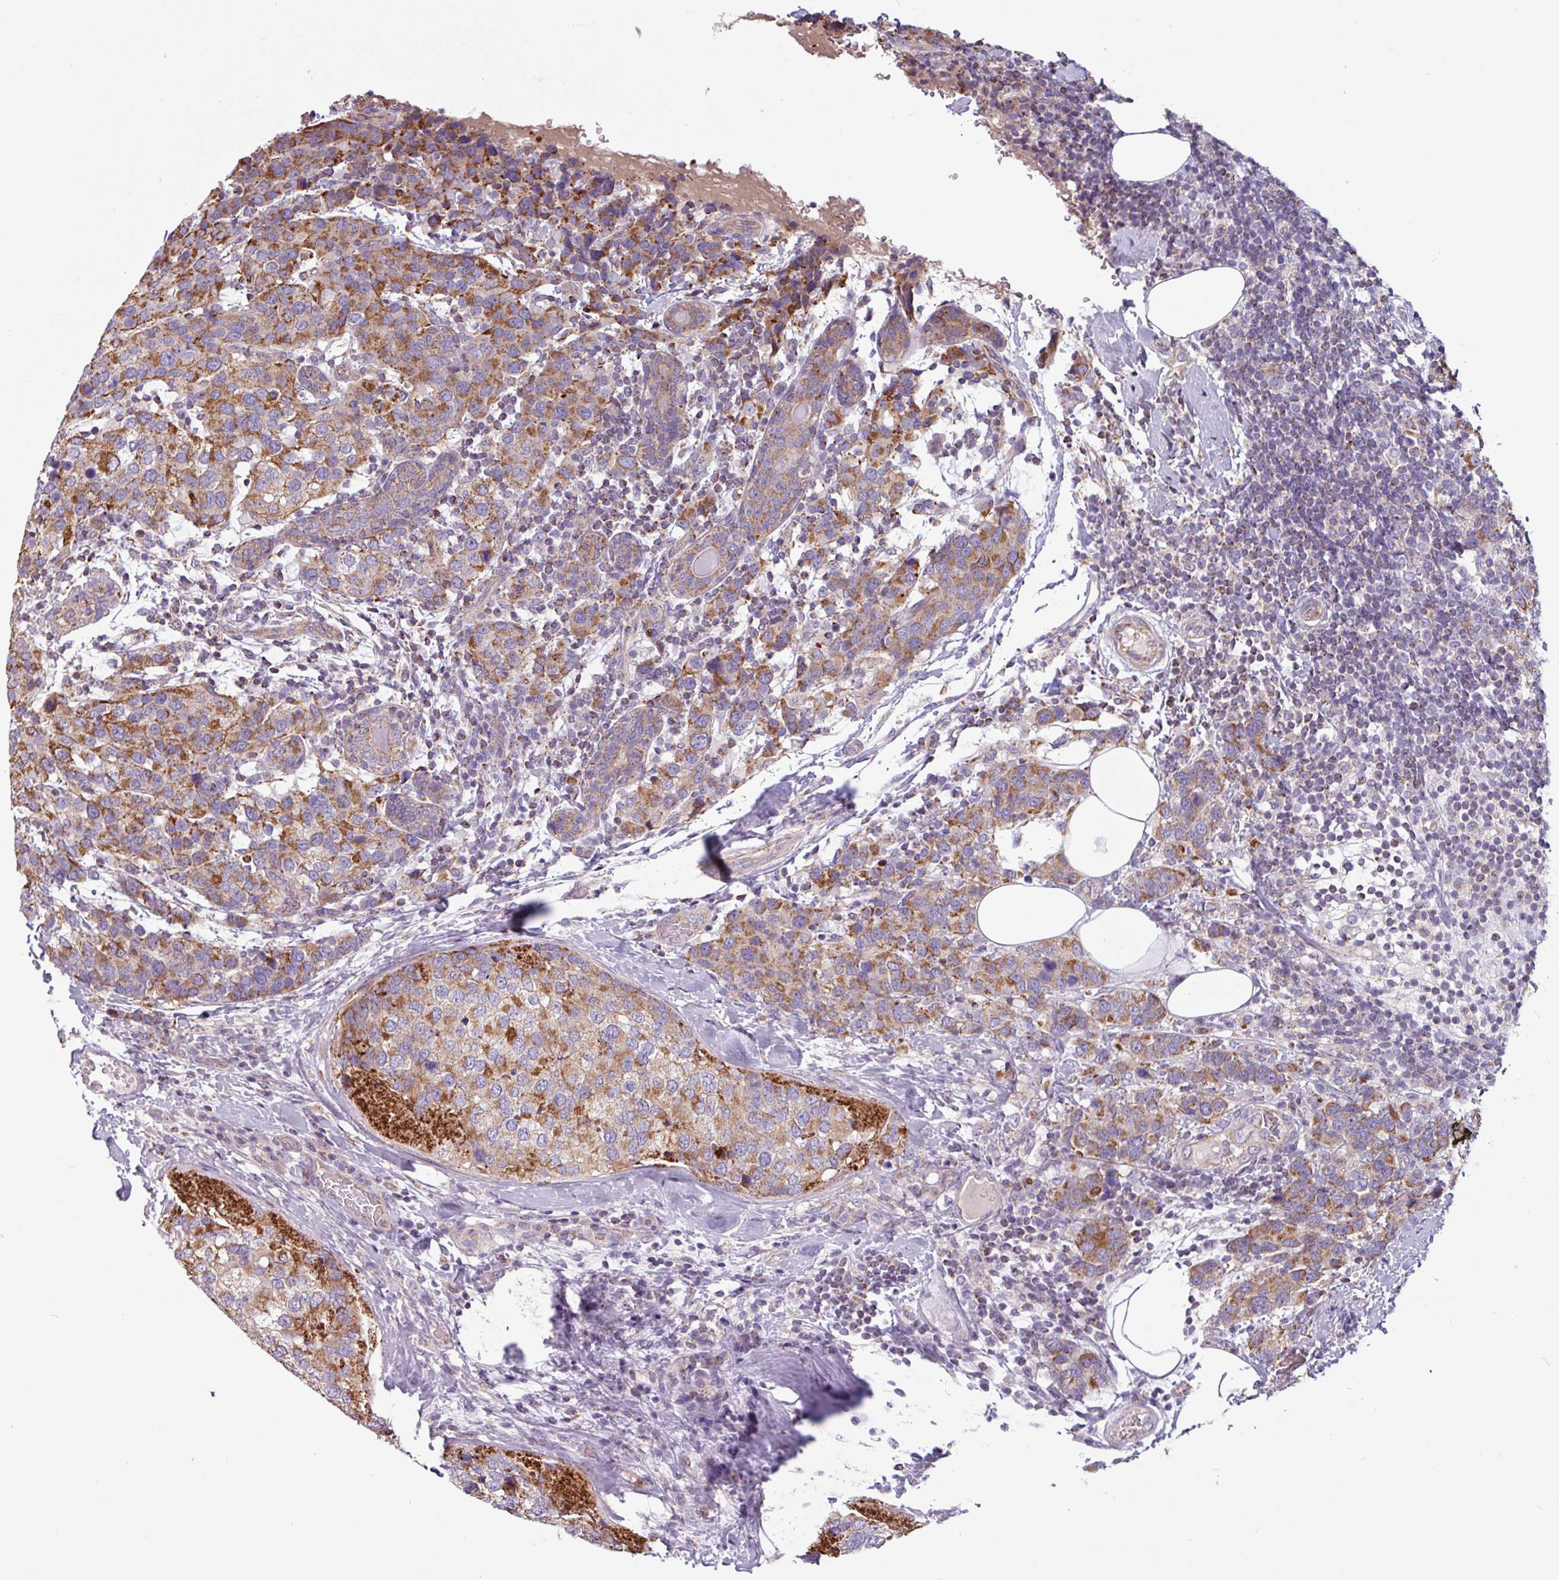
{"staining": {"intensity": "moderate", "quantity": ">75%", "location": "cytoplasmic/membranous"}, "tissue": "breast cancer", "cell_type": "Tumor cells", "image_type": "cancer", "snomed": [{"axis": "morphology", "description": "Lobular carcinoma"}, {"axis": "topography", "description": "Breast"}], "caption": "Immunohistochemistry (IHC) of human breast cancer demonstrates medium levels of moderate cytoplasmic/membranous expression in approximately >75% of tumor cells.", "gene": "CAMK1", "patient": {"sex": "female", "age": 59}}